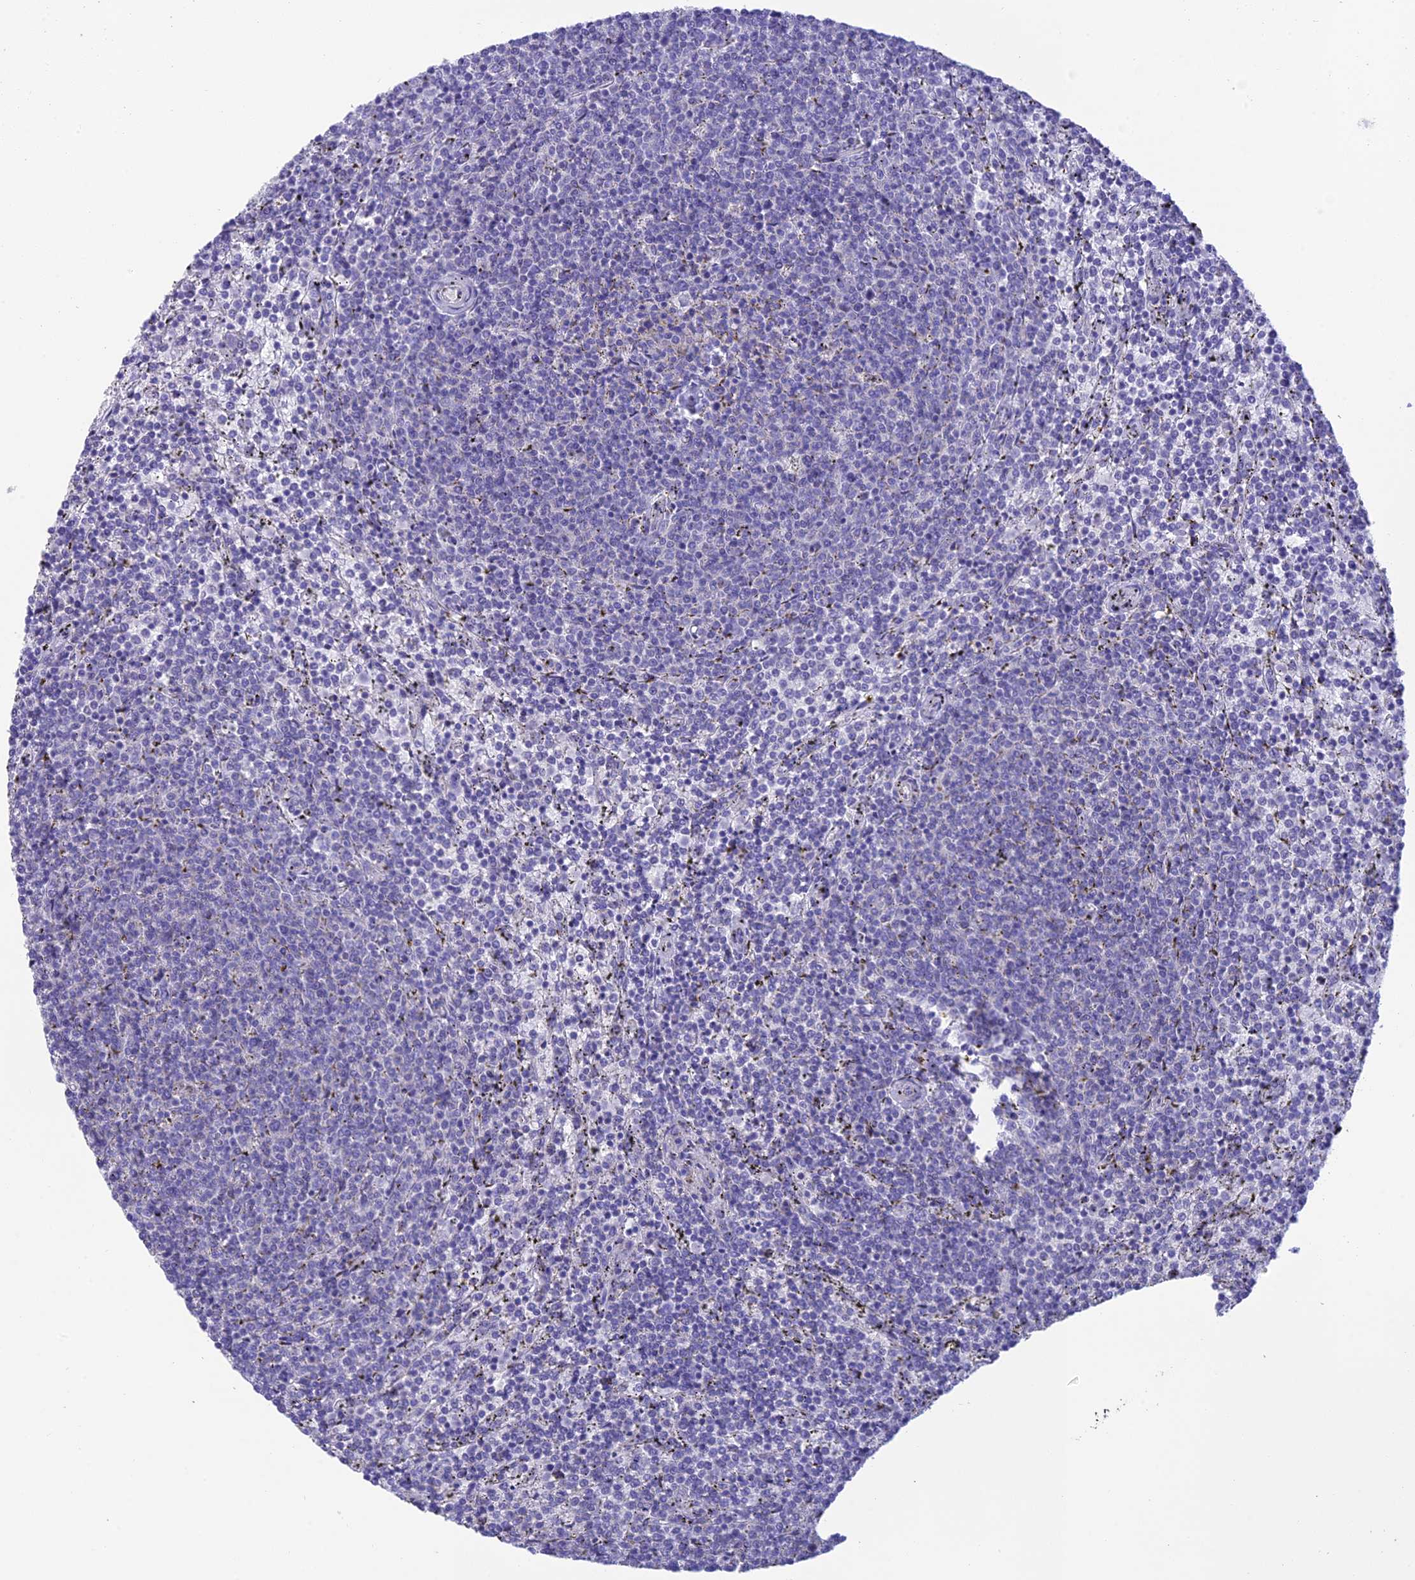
{"staining": {"intensity": "negative", "quantity": "none", "location": "none"}, "tissue": "lymphoma", "cell_type": "Tumor cells", "image_type": "cancer", "snomed": [{"axis": "morphology", "description": "Malignant lymphoma, non-Hodgkin's type, Low grade"}, {"axis": "topography", "description": "Spleen"}], "caption": "This is a micrograph of immunohistochemistry (IHC) staining of low-grade malignant lymphoma, non-Hodgkin's type, which shows no positivity in tumor cells.", "gene": "HSD17B2", "patient": {"sex": "female", "age": 50}}